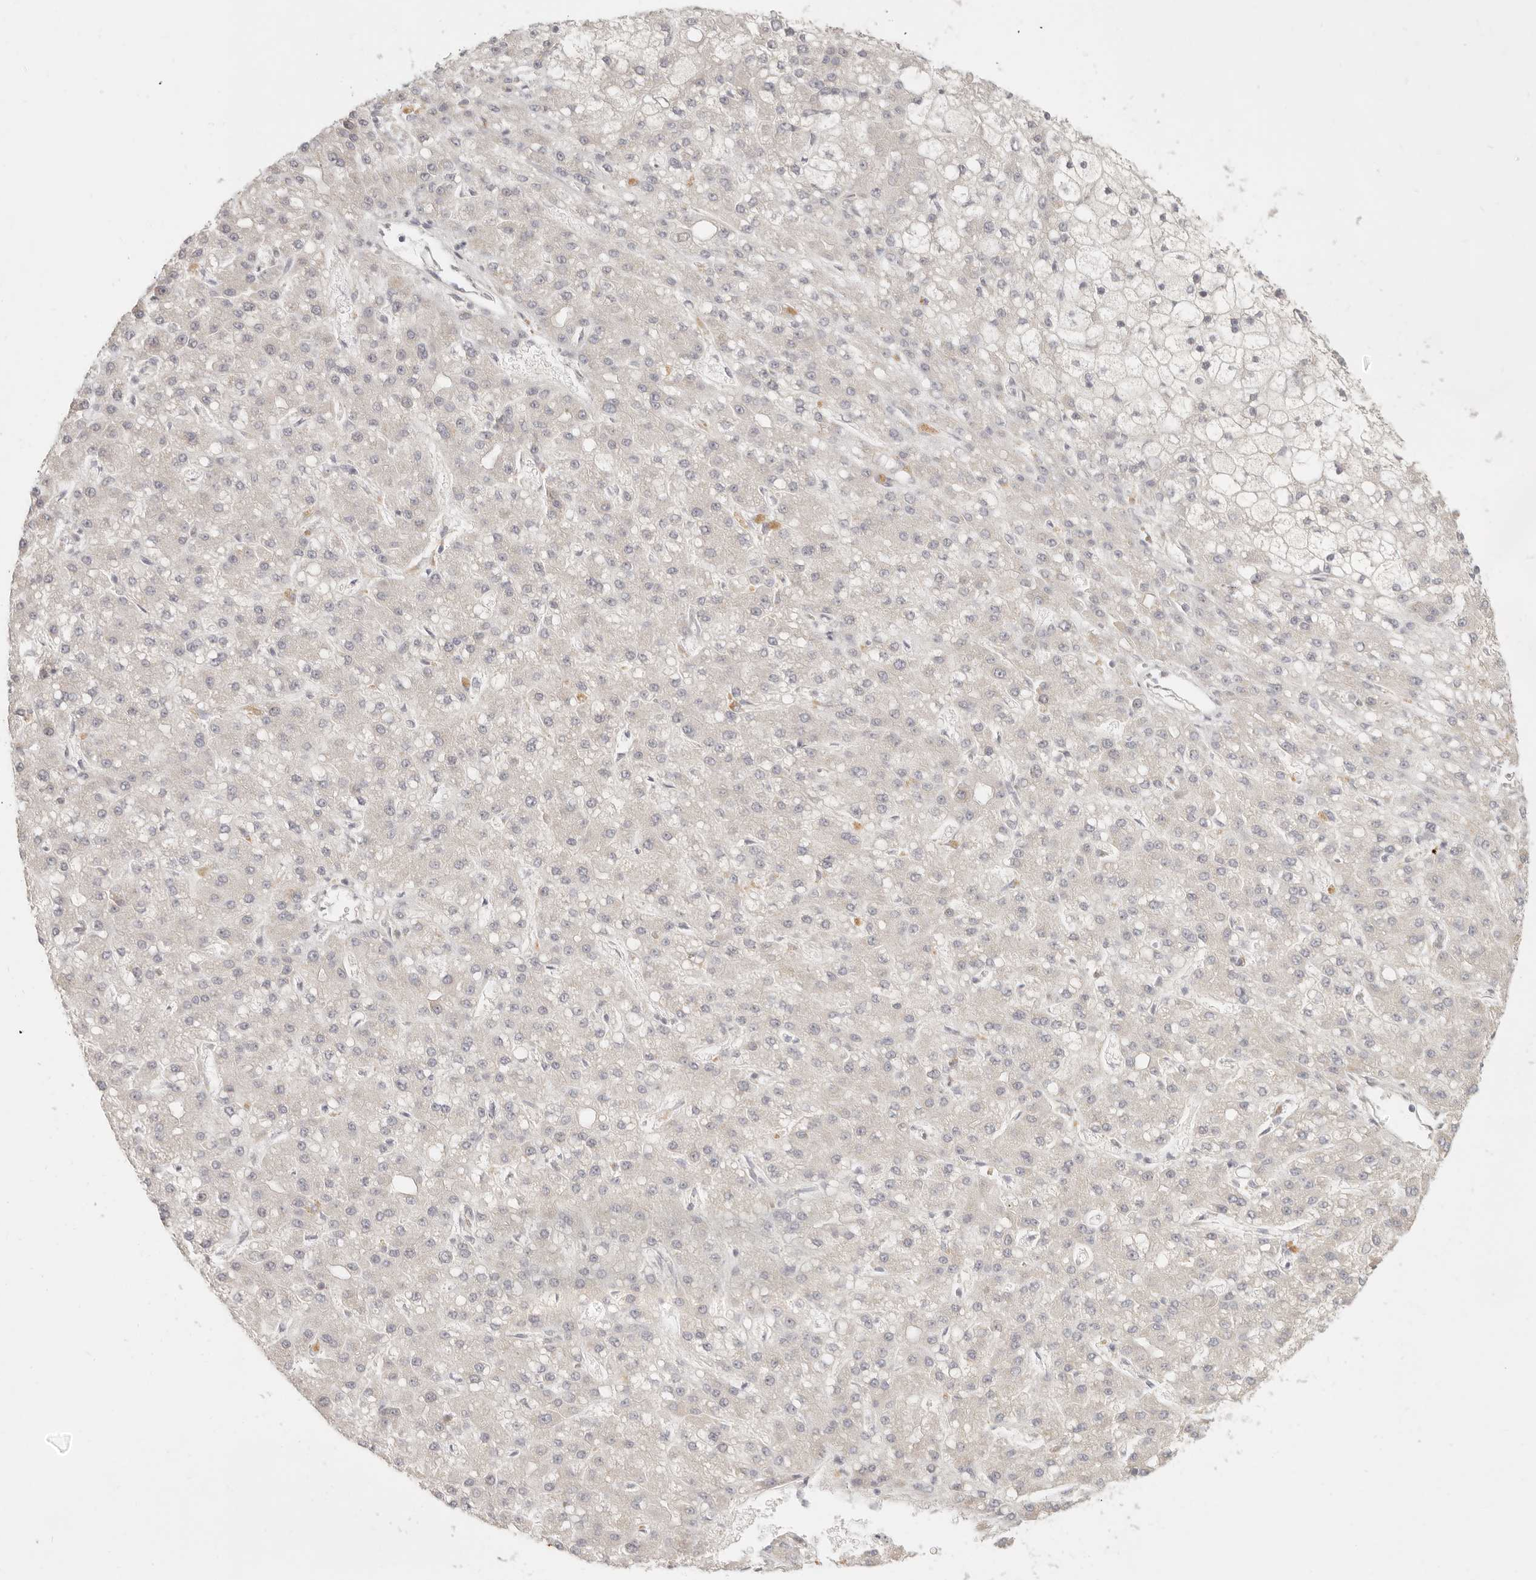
{"staining": {"intensity": "negative", "quantity": "none", "location": "none"}, "tissue": "liver cancer", "cell_type": "Tumor cells", "image_type": "cancer", "snomed": [{"axis": "morphology", "description": "Carcinoma, Hepatocellular, NOS"}, {"axis": "topography", "description": "Liver"}], "caption": "Liver cancer (hepatocellular carcinoma) was stained to show a protein in brown. There is no significant staining in tumor cells.", "gene": "PABPC4", "patient": {"sex": "male", "age": 67}}